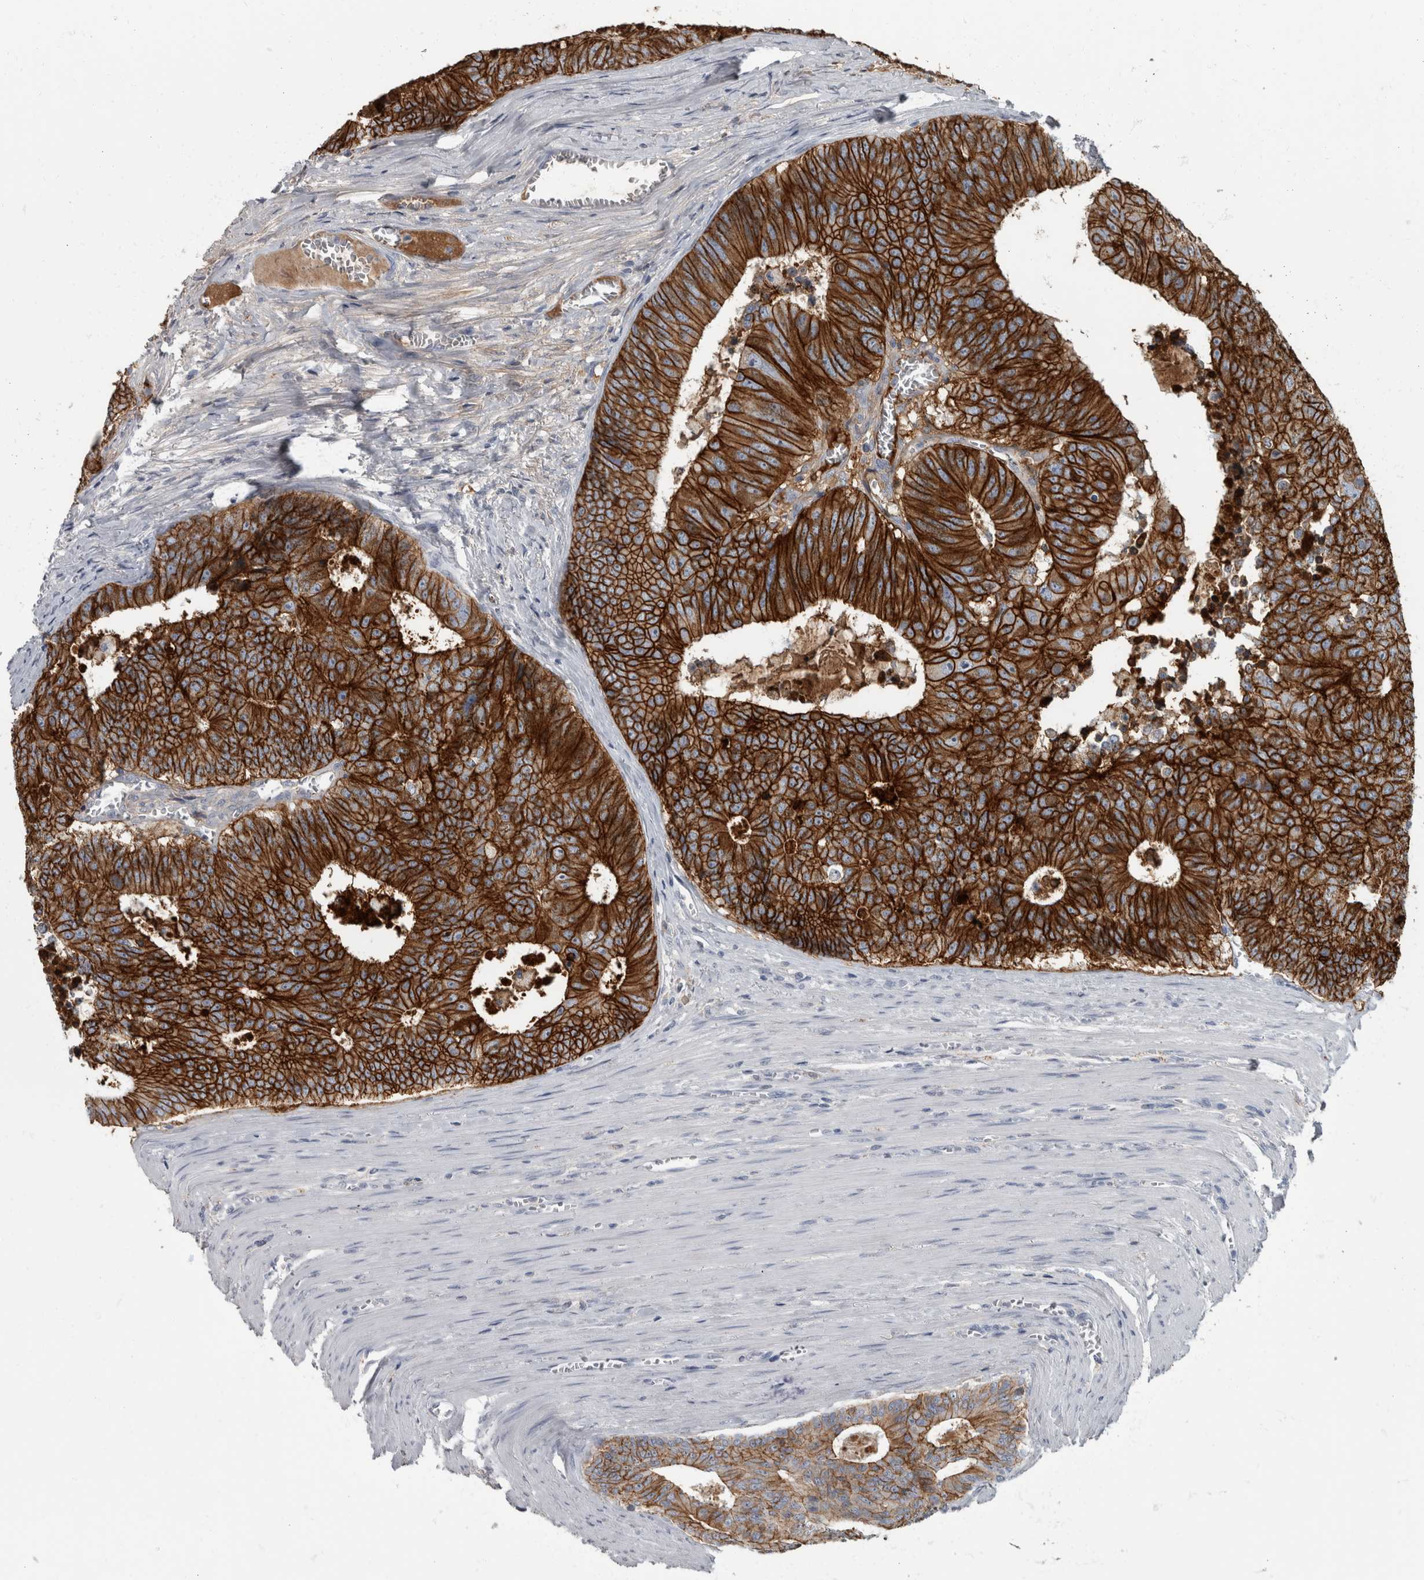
{"staining": {"intensity": "strong", "quantity": ">75%", "location": "cytoplasmic/membranous"}, "tissue": "colorectal cancer", "cell_type": "Tumor cells", "image_type": "cancer", "snomed": [{"axis": "morphology", "description": "Adenocarcinoma, NOS"}, {"axis": "topography", "description": "Colon"}], "caption": "A high amount of strong cytoplasmic/membranous expression is identified in approximately >75% of tumor cells in colorectal cancer (adenocarcinoma) tissue. (brown staining indicates protein expression, while blue staining denotes nuclei).", "gene": "DSG2", "patient": {"sex": "male", "age": 87}}